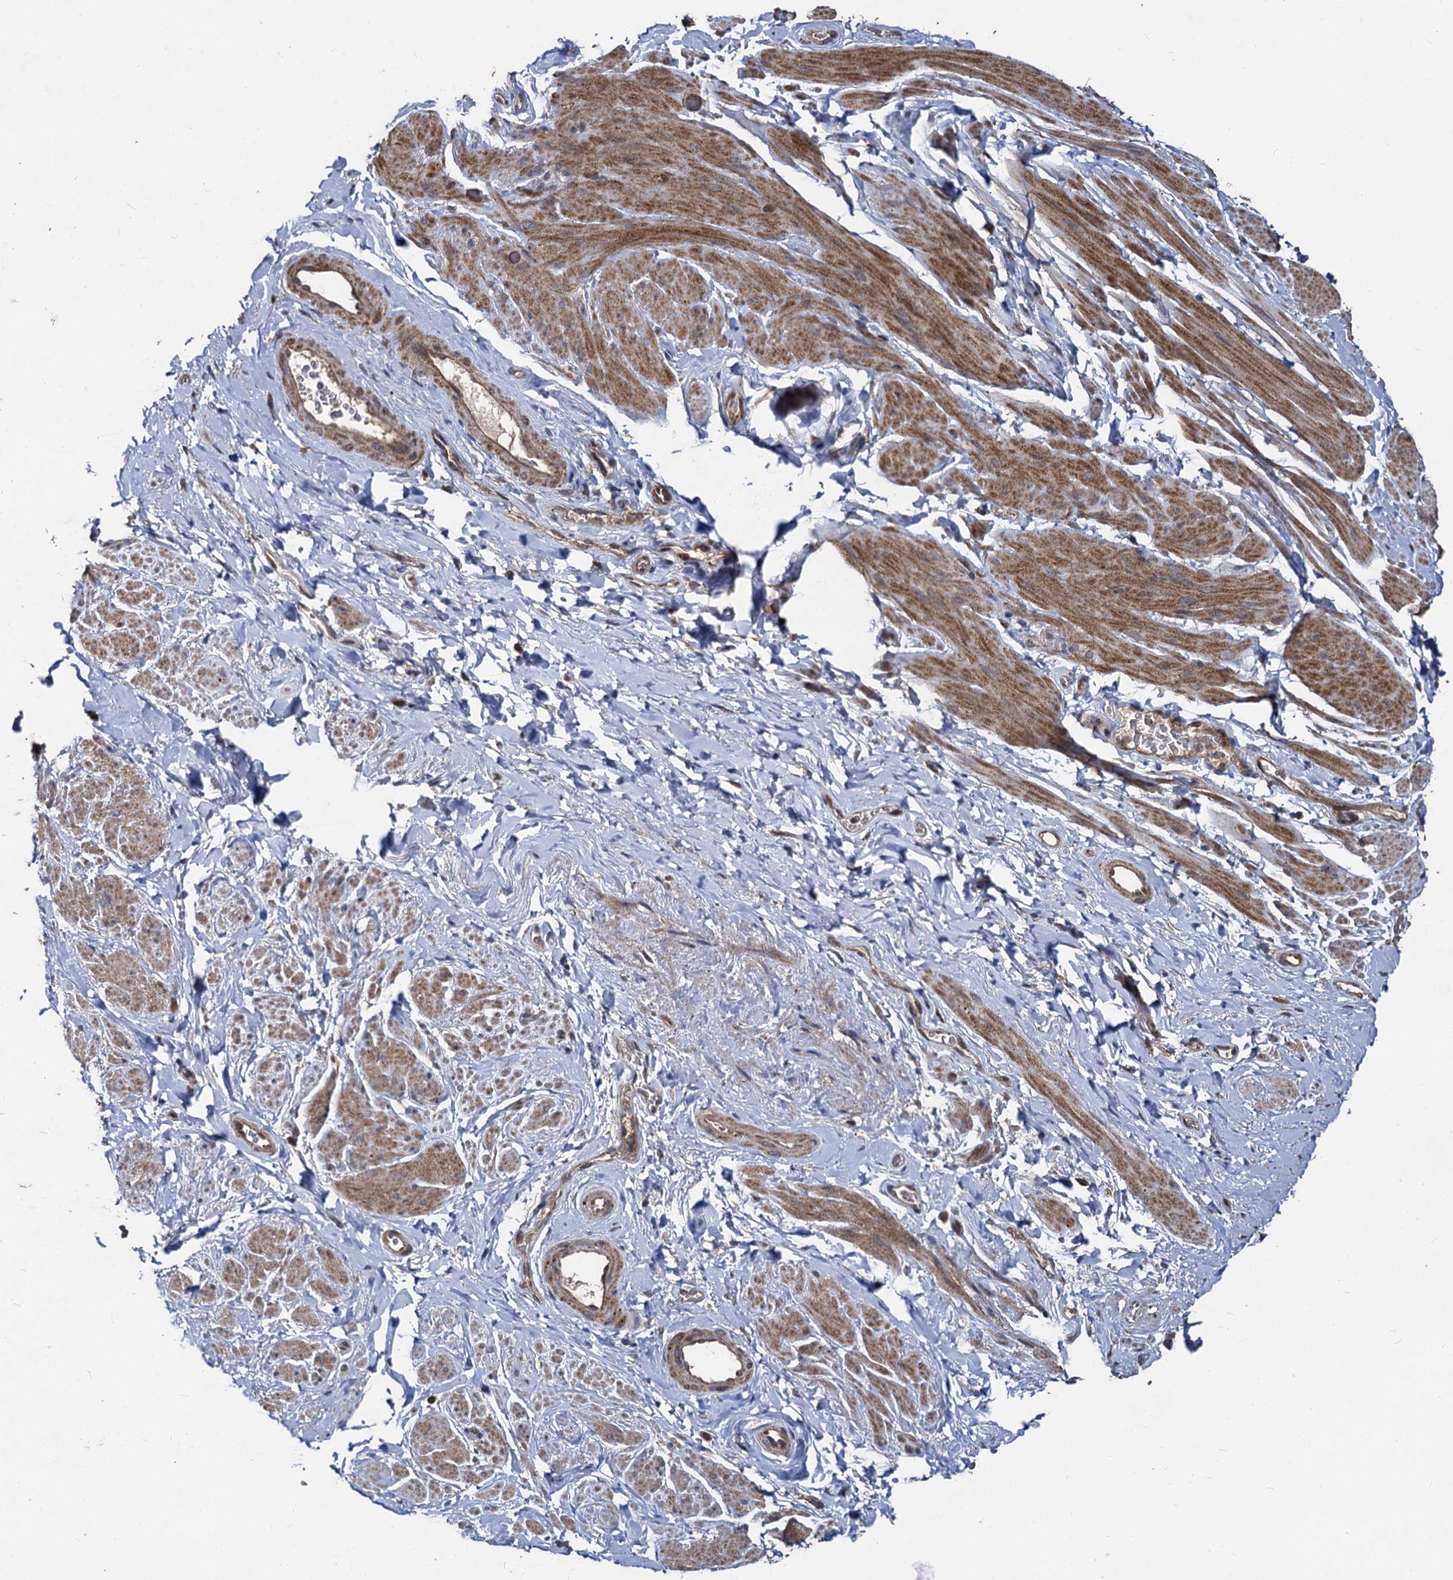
{"staining": {"intensity": "moderate", "quantity": "25%-75%", "location": "cytoplasmic/membranous"}, "tissue": "smooth muscle", "cell_type": "Smooth muscle cells", "image_type": "normal", "snomed": [{"axis": "morphology", "description": "Normal tissue, NOS"}, {"axis": "topography", "description": "Smooth muscle"}, {"axis": "topography", "description": "Peripheral nerve tissue"}], "caption": "Protein expression by IHC shows moderate cytoplasmic/membranous staining in about 25%-75% of smooth muscle cells in unremarkable smooth muscle.", "gene": "BCL2L2", "patient": {"sex": "male", "age": 69}}